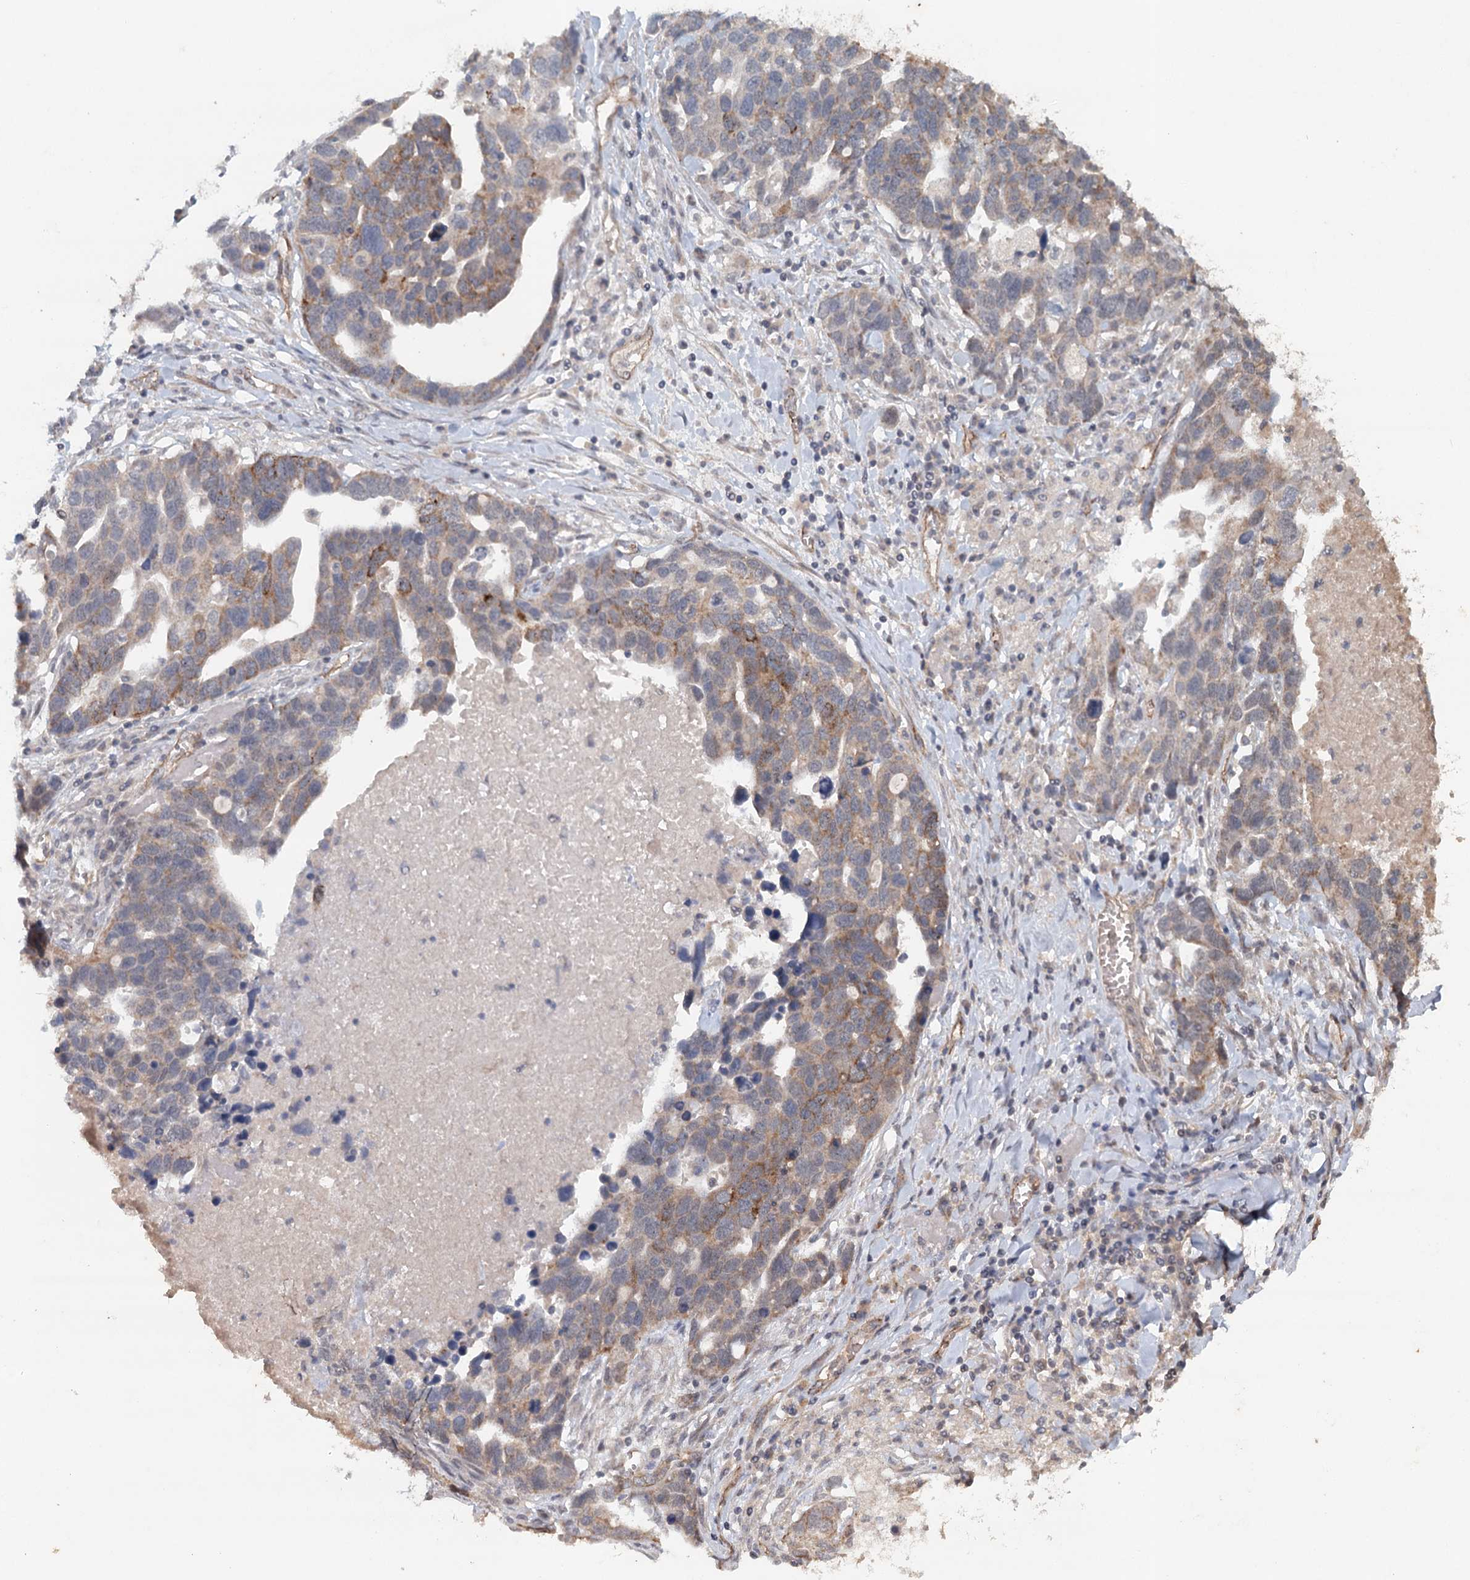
{"staining": {"intensity": "weak", "quantity": "25%-75%", "location": "cytoplasmic/membranous"}, "tissue": "ovarian cancer", "cell_type": "Tumor cells", "image_type": "cancer", "snomed": [{"axis": "morphology", "description": "Cystadenocarcinoma, serous, NOS"}, {"axis": "topography", "description": "Ovary"}], "caption": "Weak cytoplasmic/membranous expression for a protein is appreciated in about 25%-75% of tumor cells of ovarian cancer (serous cystadenocarcinoma) using immunohistochemistry (IHC).", "gene": "SYNPO", "patient": {"sex": "female", "age": 54}}